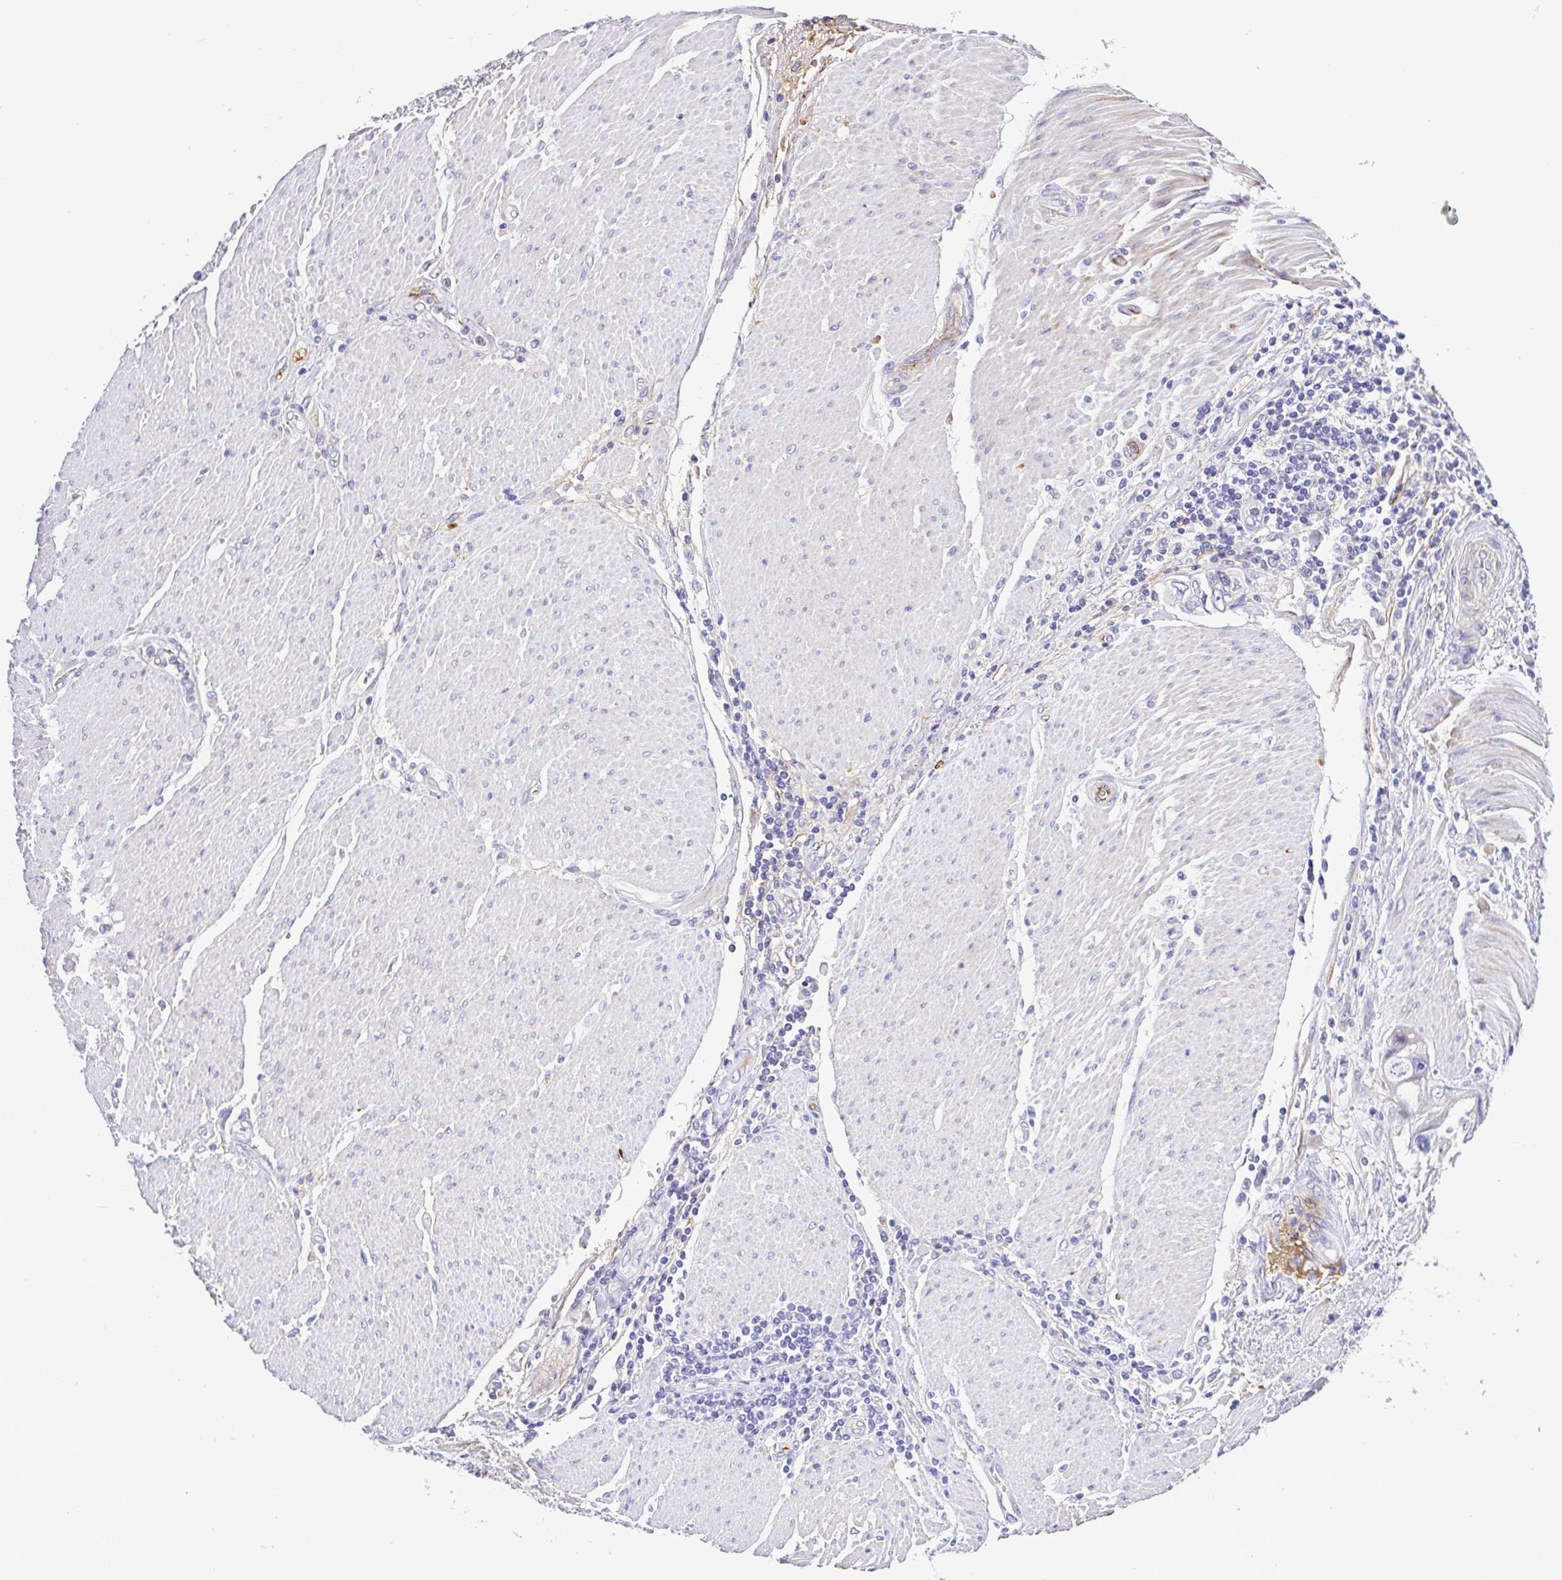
{"staining": {"intensity": "negative", "quantity": "none", "location": "none"}, "tissue": "stomach cancer", "cell_type": "Tumor cells", "image_type": "cancer", "snomed": [{"axis": "morphology", "description": "Adenocarcinoma, NOS"}, {"axis": "topography", "description": "Pancreas"}, {"axis": "topography", "description": "Stomach, upper"}], "caption": "This is a micrograph of immunohistochemistry staining of adenocarcinoma (stomach), which shows no staining in tumor cells.", "gene": "GABBR2", "patient": {"sex": "male", "age": 77}}